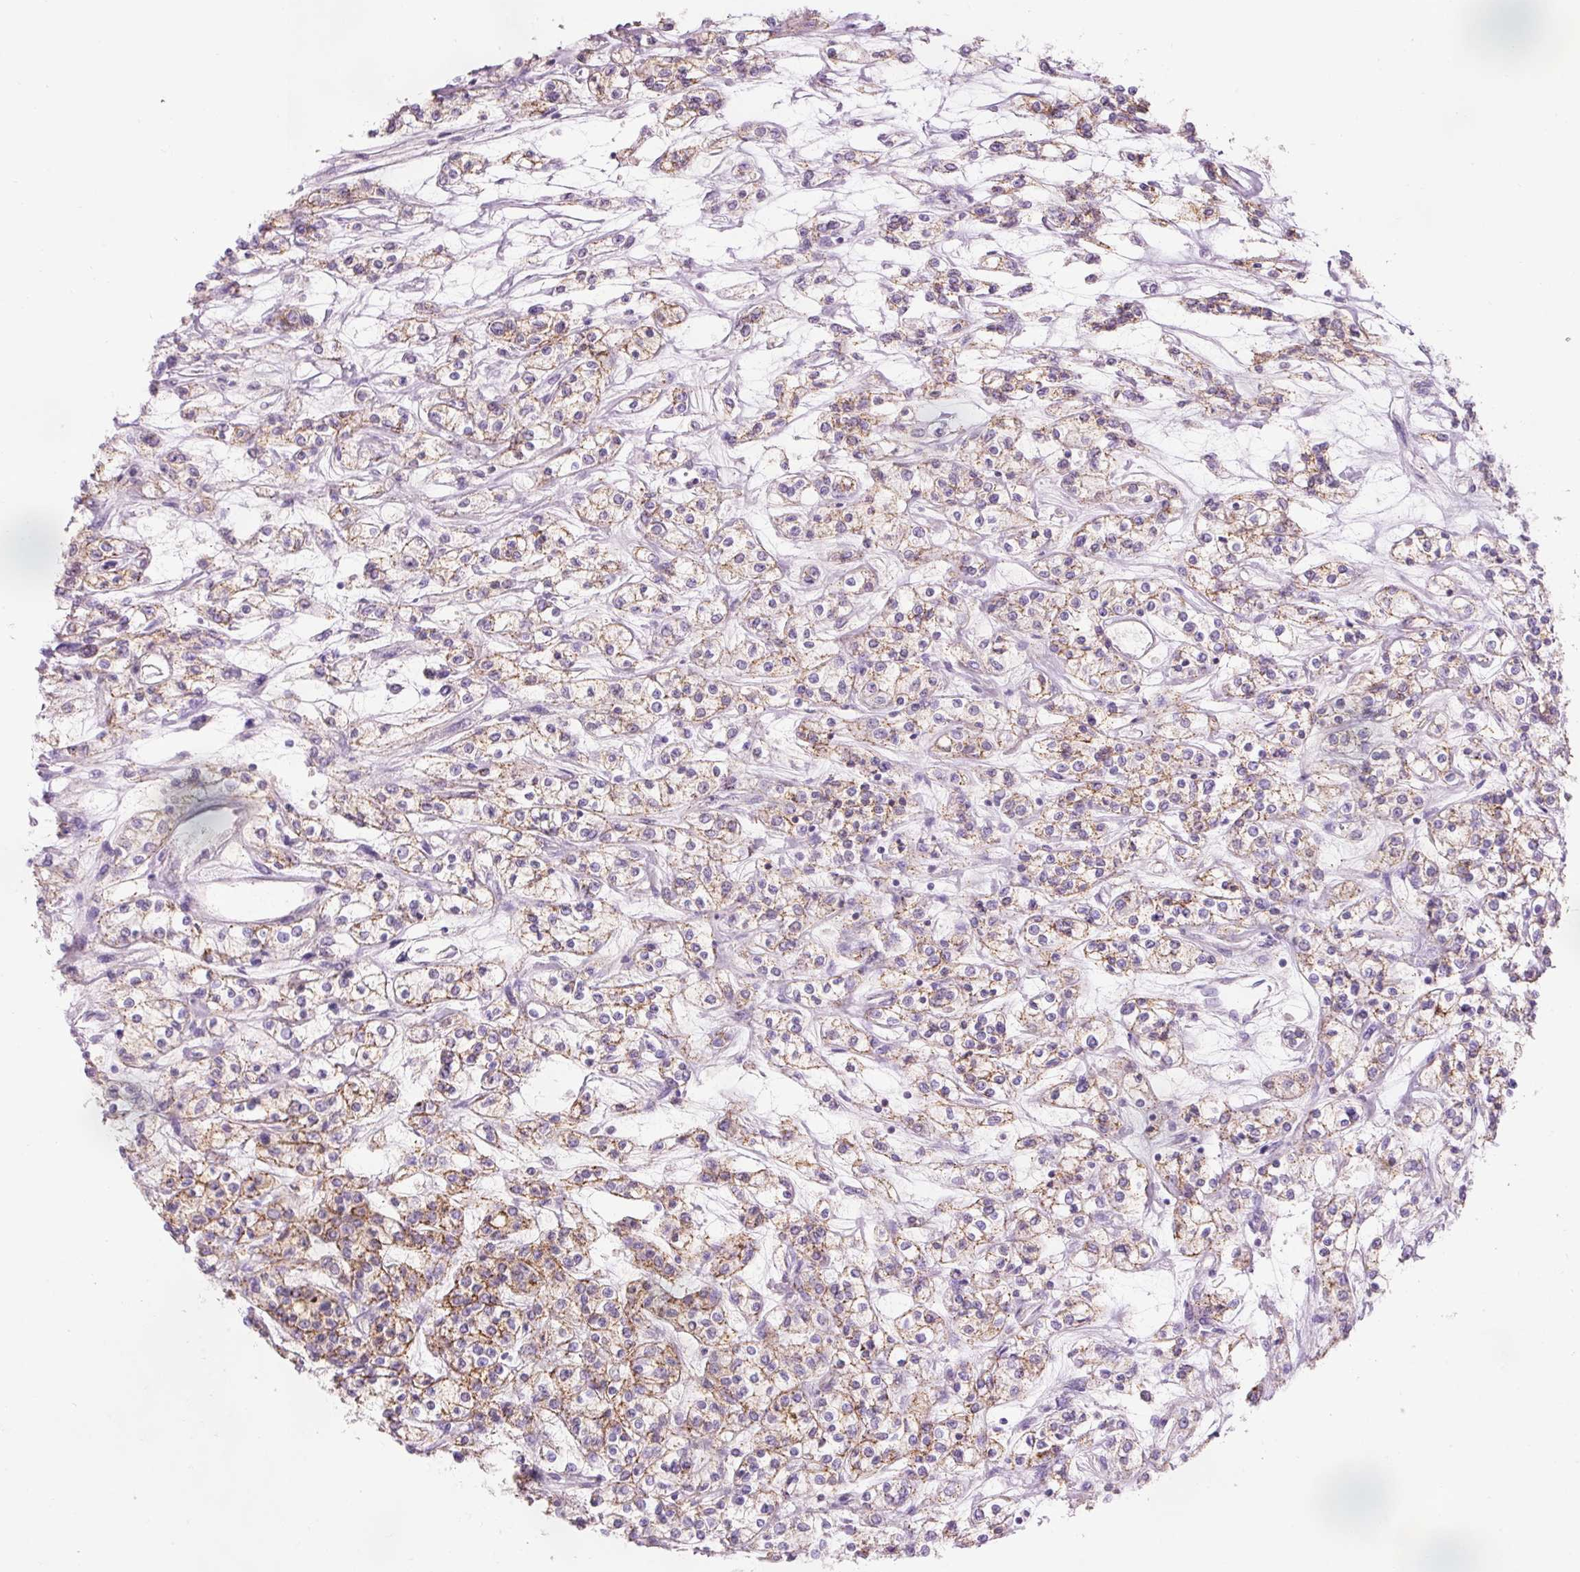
{"staining": {"intensity": "moderate", "quantity": "25%-75%", "location": "cytoplasmic/membranous"}, "tissue": "renal cancer", "cell_type": "Tumor cells", "image_type": "cancer", "snomed": [{"axis": "morphology", "description": "Adenocarcinoma, NOS"}, {"axis": "topography", "description": "Kidney"}], "caption": "Moderate cytoplasmic/membranous staining is seen in approximately 25%-75% of tumor cells in renal adenocarcinoma. (DAB IHC, brown staining for protein, blue staining for nuclei).", "gene": "DHRS11", "patient": {"sex": "female", "age": 59}}